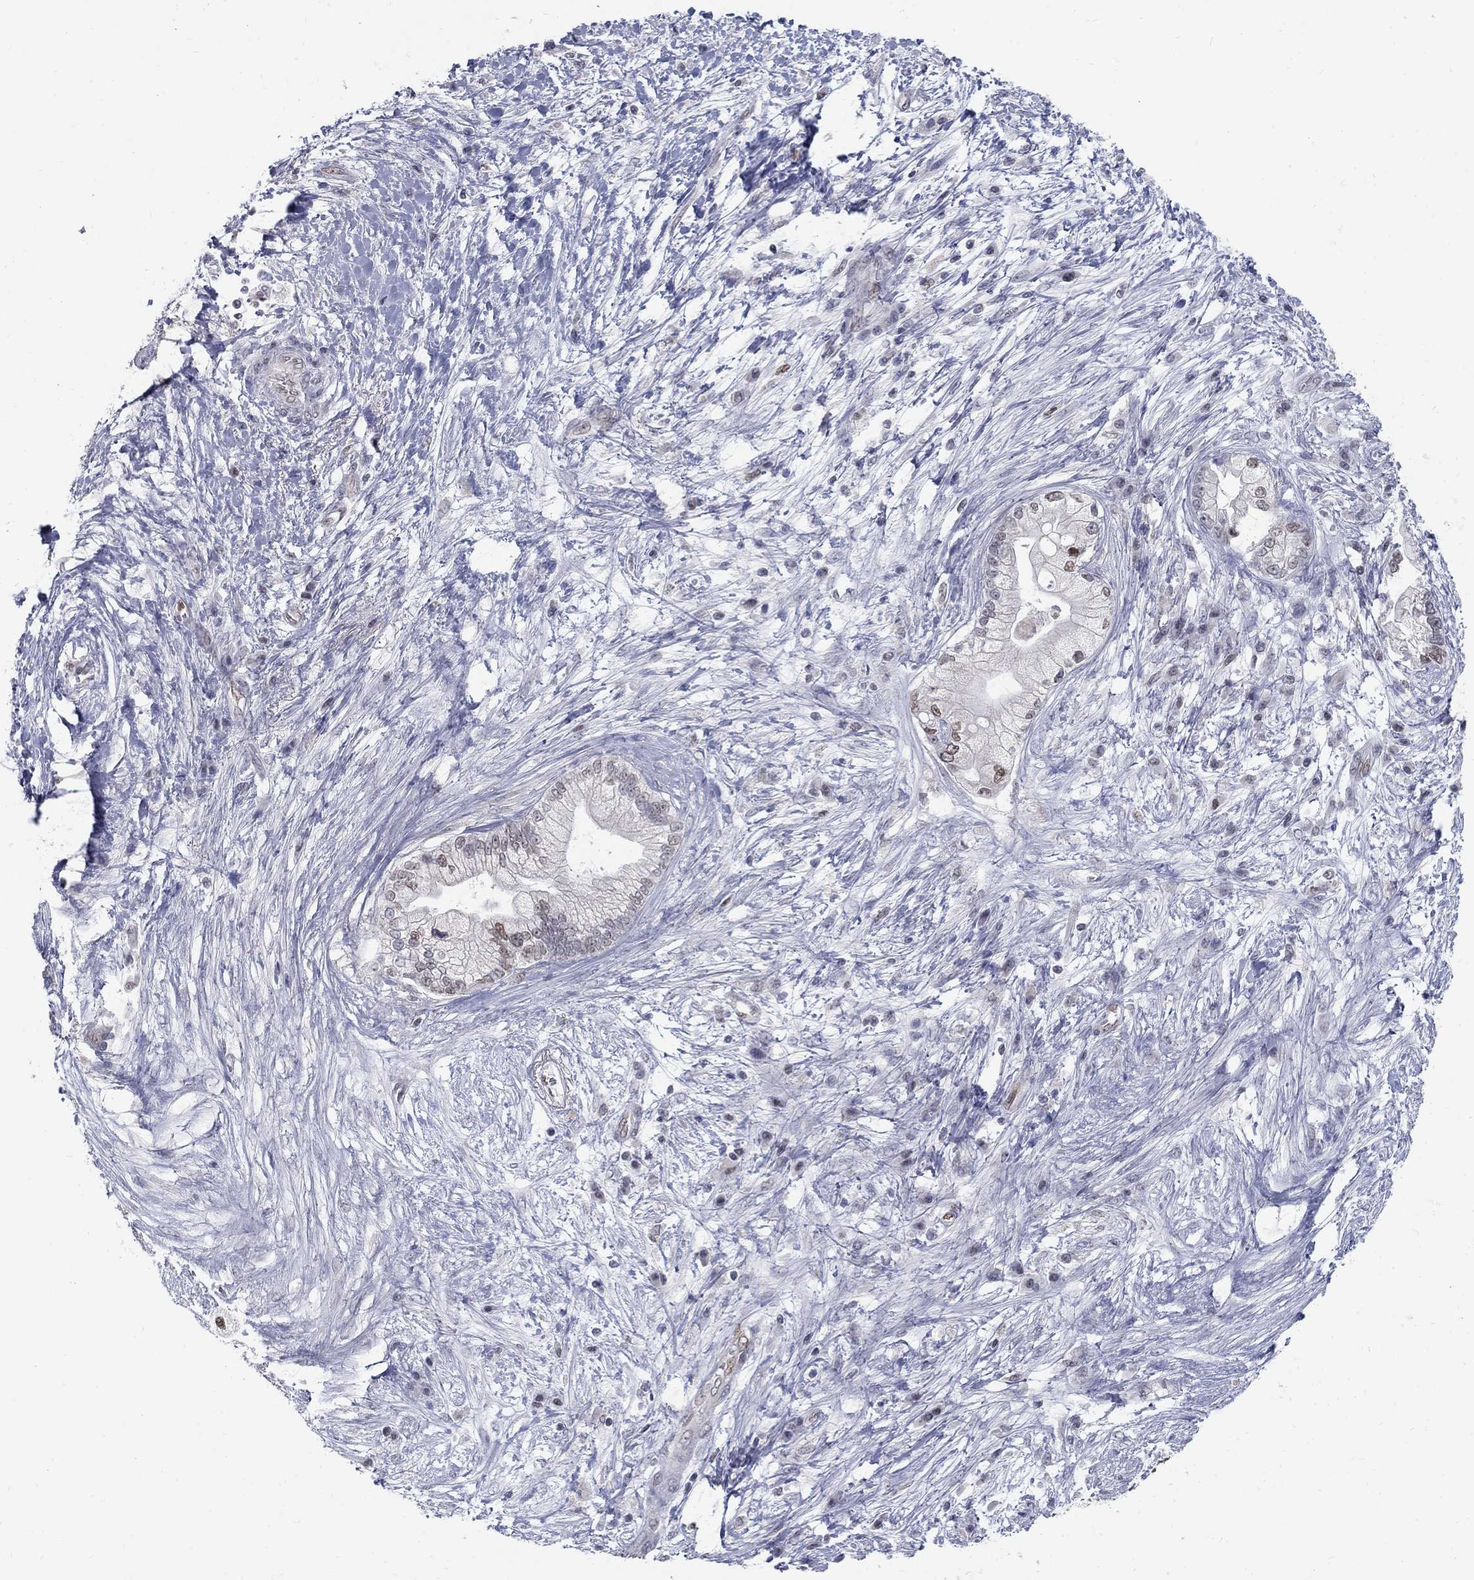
{"staining": {"intensity": "strong", "quantity": "<25%", "location": "nuclear"}, "tissue": "pancreatic cancer", "cell_type": "Tumor cells", "image_type": "cancer", "snomed": [{"axis": "morphology", "description": "Adenocarcinoma, NOS"}, {"axis": "topography", "description": "Pancreas"}], "caption": "Human pancreatic adenocarcinoma stained with a brown dye exhibits strong nuclear positive positivity in about <25% of tumor cells.", "gene": "GCFC2", "patient": {"sex": "female", "age": 69}}